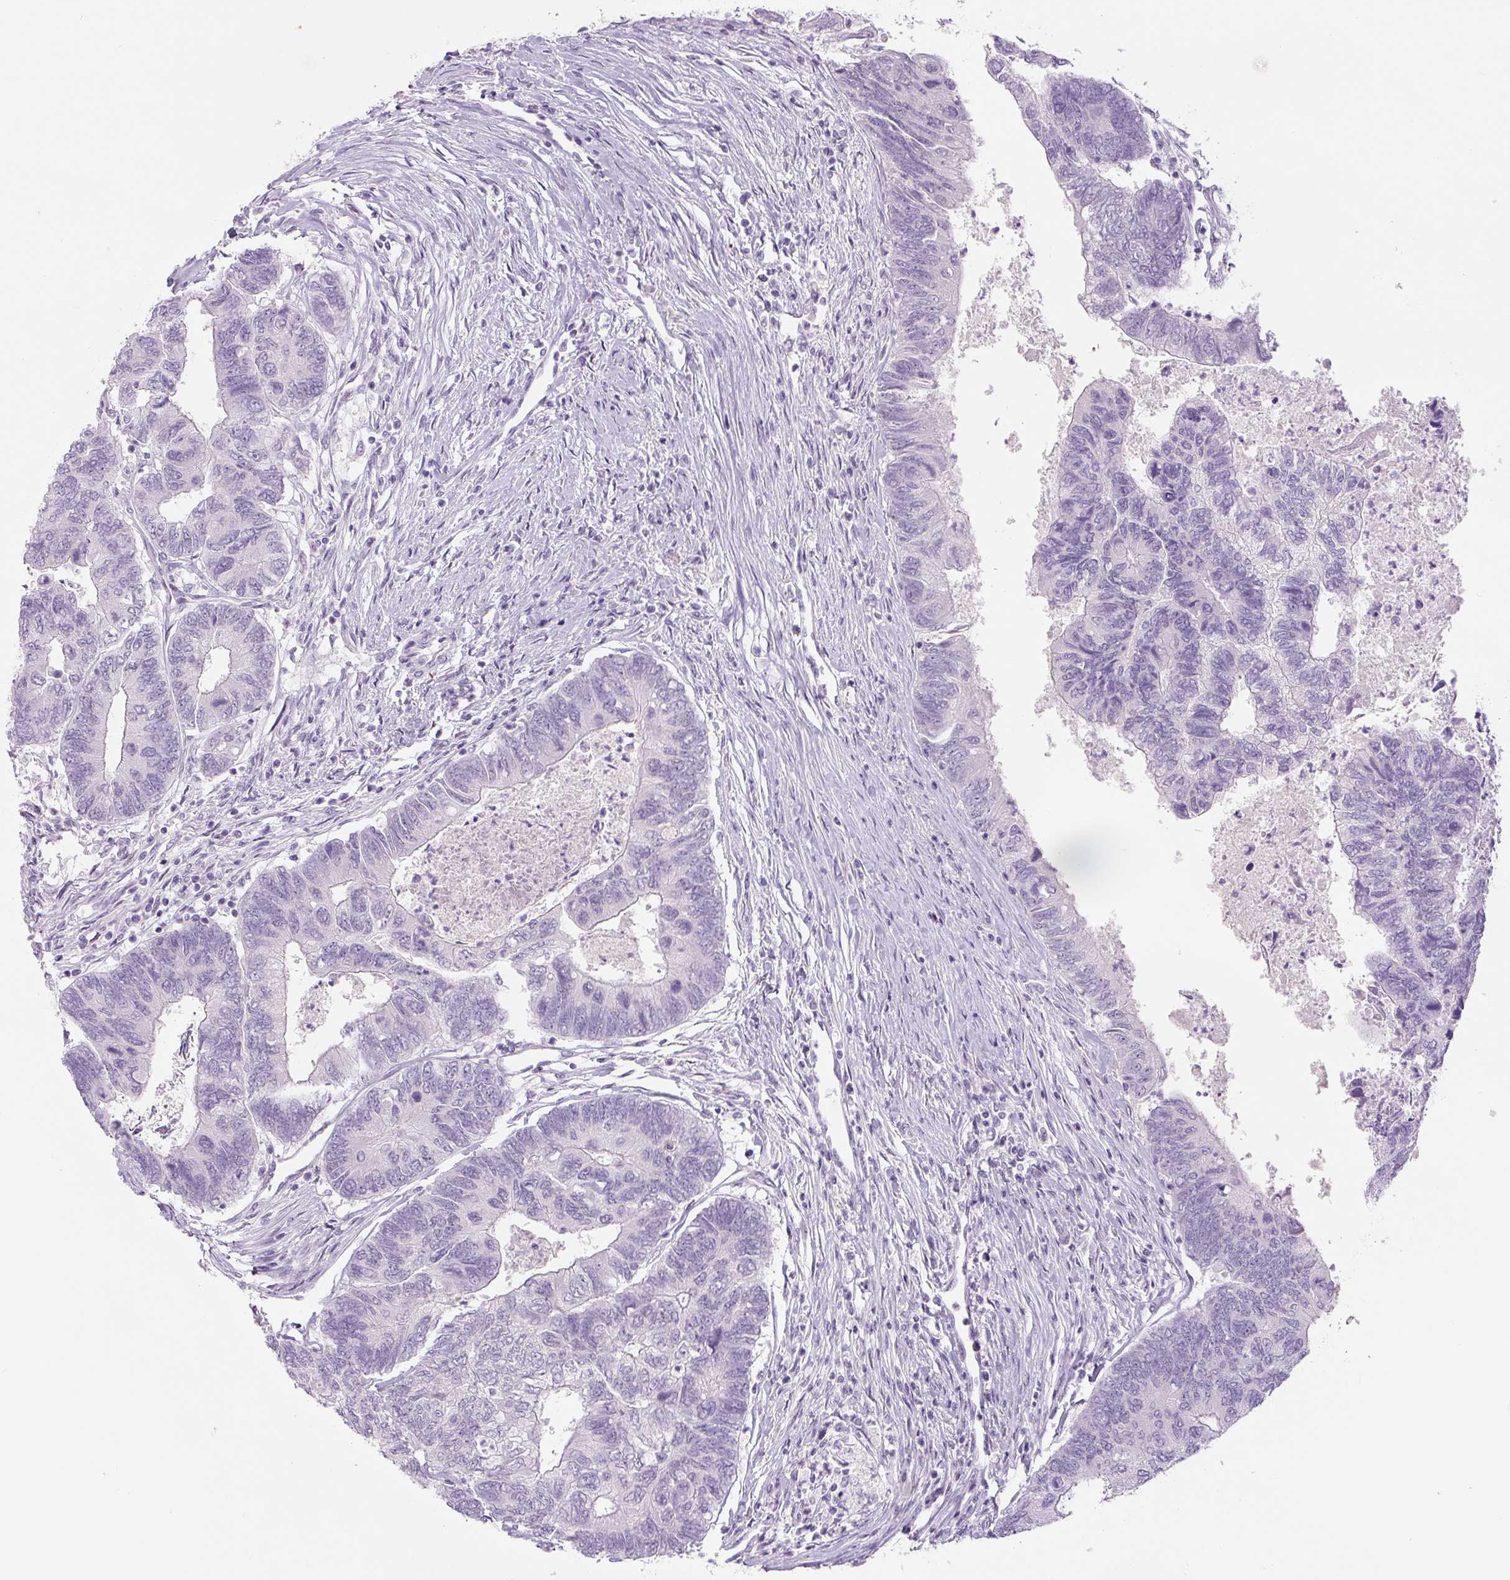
{"staining": {"intensity": "negative", "quantity": "none", "location": "none"}, "tissue": "colorectal cancer", "cell_type": "Tumor cells", "image_type": "cancer", "snomed": [{"axis": "morphology", "description": "Adenocarcinoma, NOS"}, {"axis": "topography", "description": "Colon"}], "caption": "An image of human colorectal cancer is negative for staining in tumor cells.", "gene": "SIX1", "patient": {"sex": "female", "age": 67}}